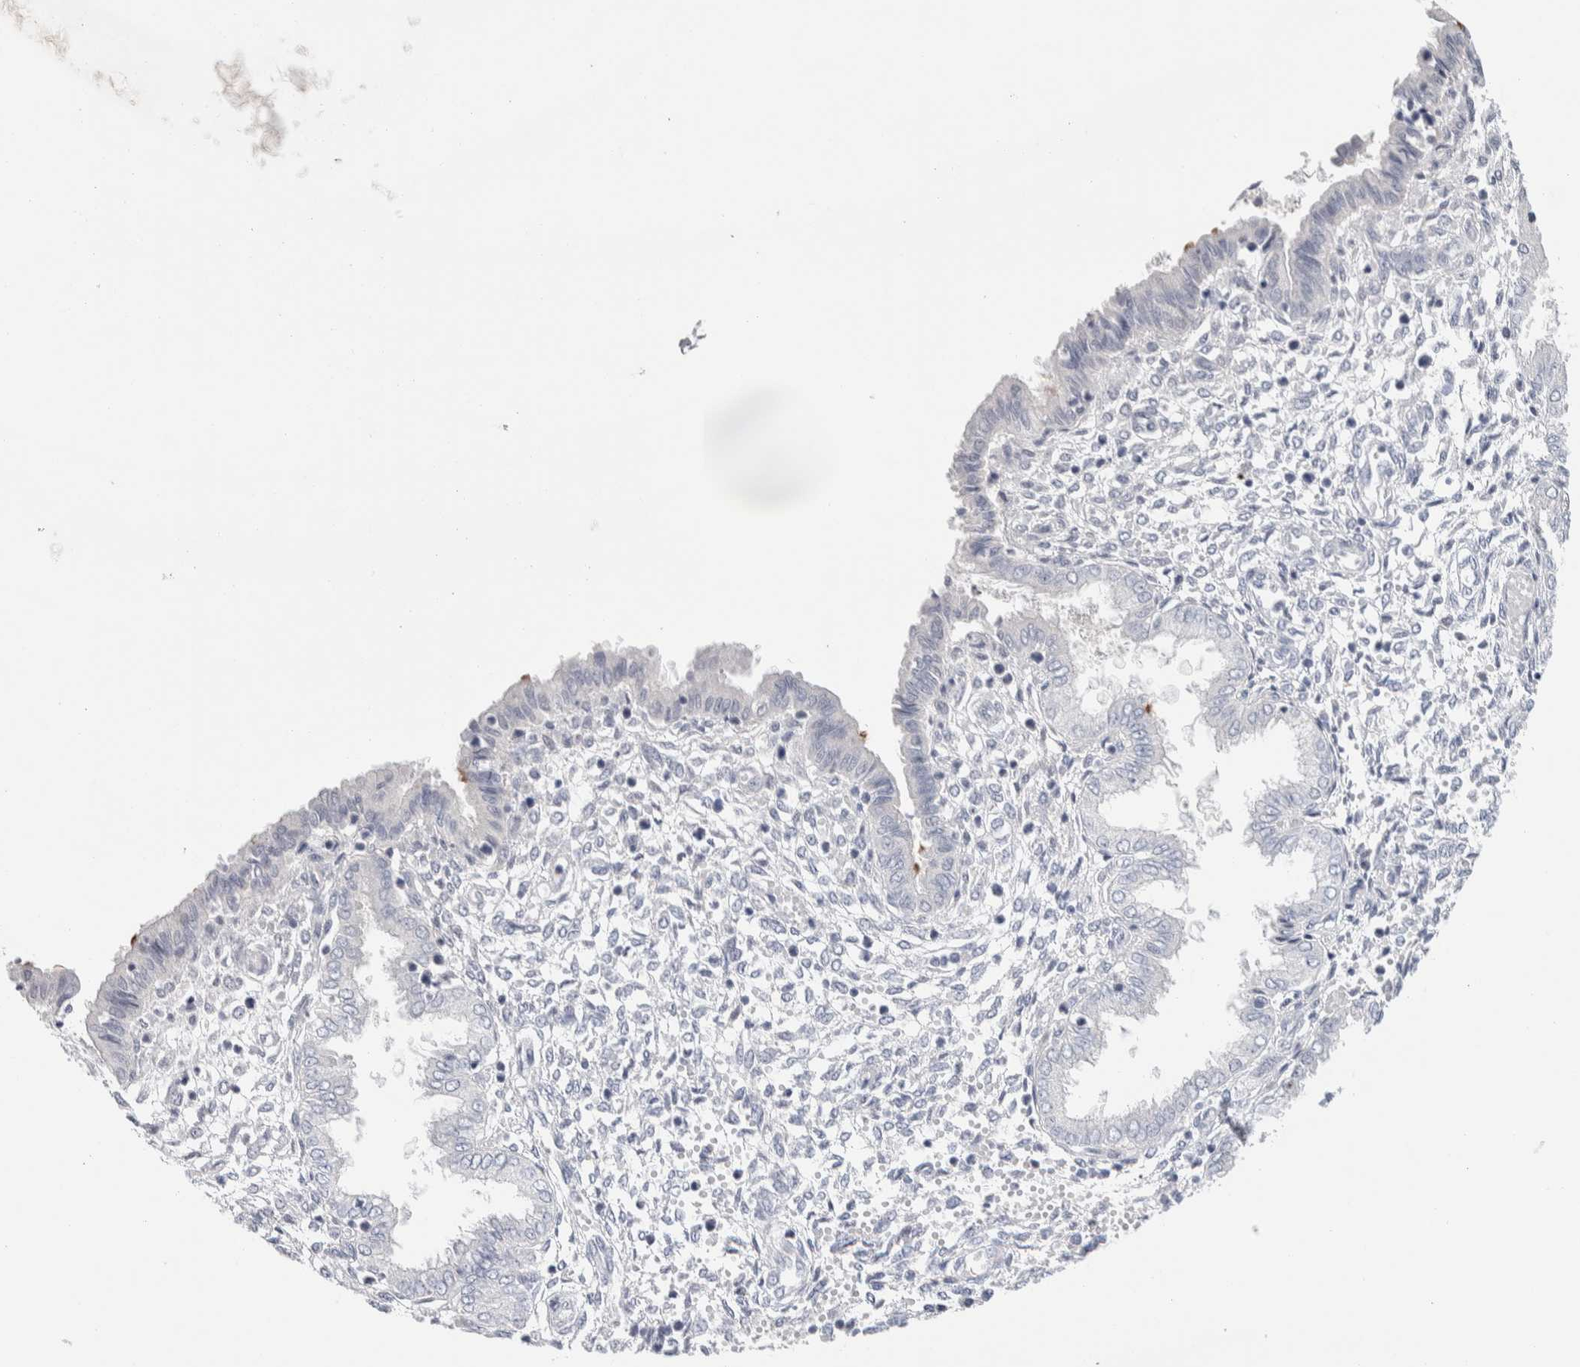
{"staining": {"intensity": "negative", "quantity": "none", "location": "none"}, "tissue": "endometrium", "cell_type": "Cells in endometrial stroma", "image_type": "normal", "snomed": [{"axis": "morphology", "description": "Normal tissue, NOS"}, {"axis": "topography", "description": "Endometrium"}], "caption": "The histopathology image exhibits no staining of cells in endometrial stroma in unremarkable endometrium. The staining was performed using DAB (3,3'-diaminobenzidine) to visualize the protein expression in brown, while the nuclei were stained in blue with hematoxylin (Magnification: 20x).", "gene": "DNAJB6", "patient": {"sex": "female", "age": 33}}